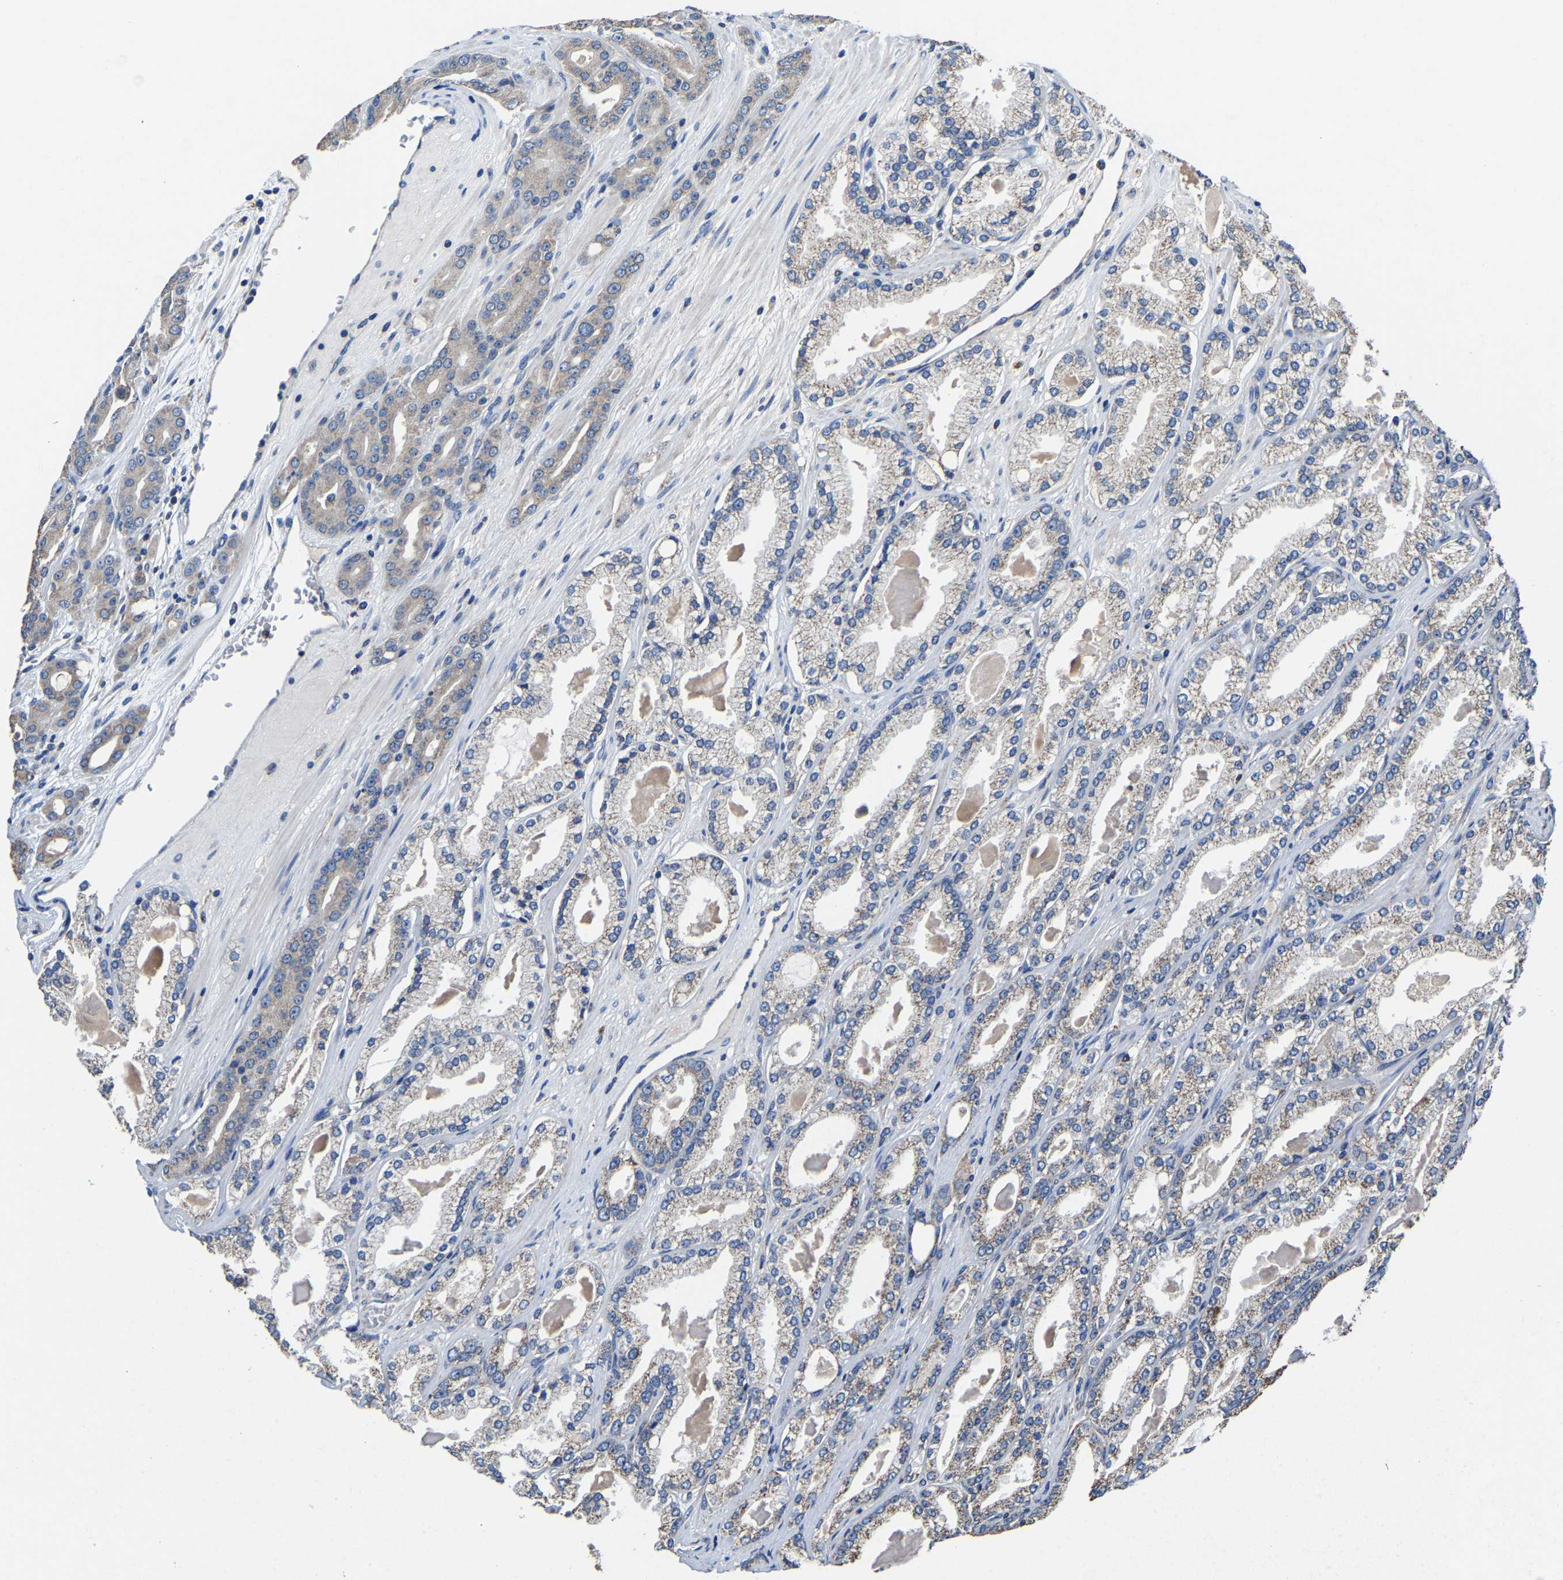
{"staining": {"intensity": "weak", "quantity": "25%-75%", "location": "cytoplasmic/membranous"}, "tissue": "prostate cancer", "cell_type": "Tumor cells", "image_type": "cancer", "snomed": [{"axis": "morphology", "description": "Adenocarcinoma, High grade"}, {"axis": "topography", "description": "Prostate"}], "caption": "Human prostate adenocarcinoma (high-grade) stained with a protein marker exhibits weak staining in tumor cells.", "gene": "ZCCHC7", "patient": {"sex": "male", "age": 71}}